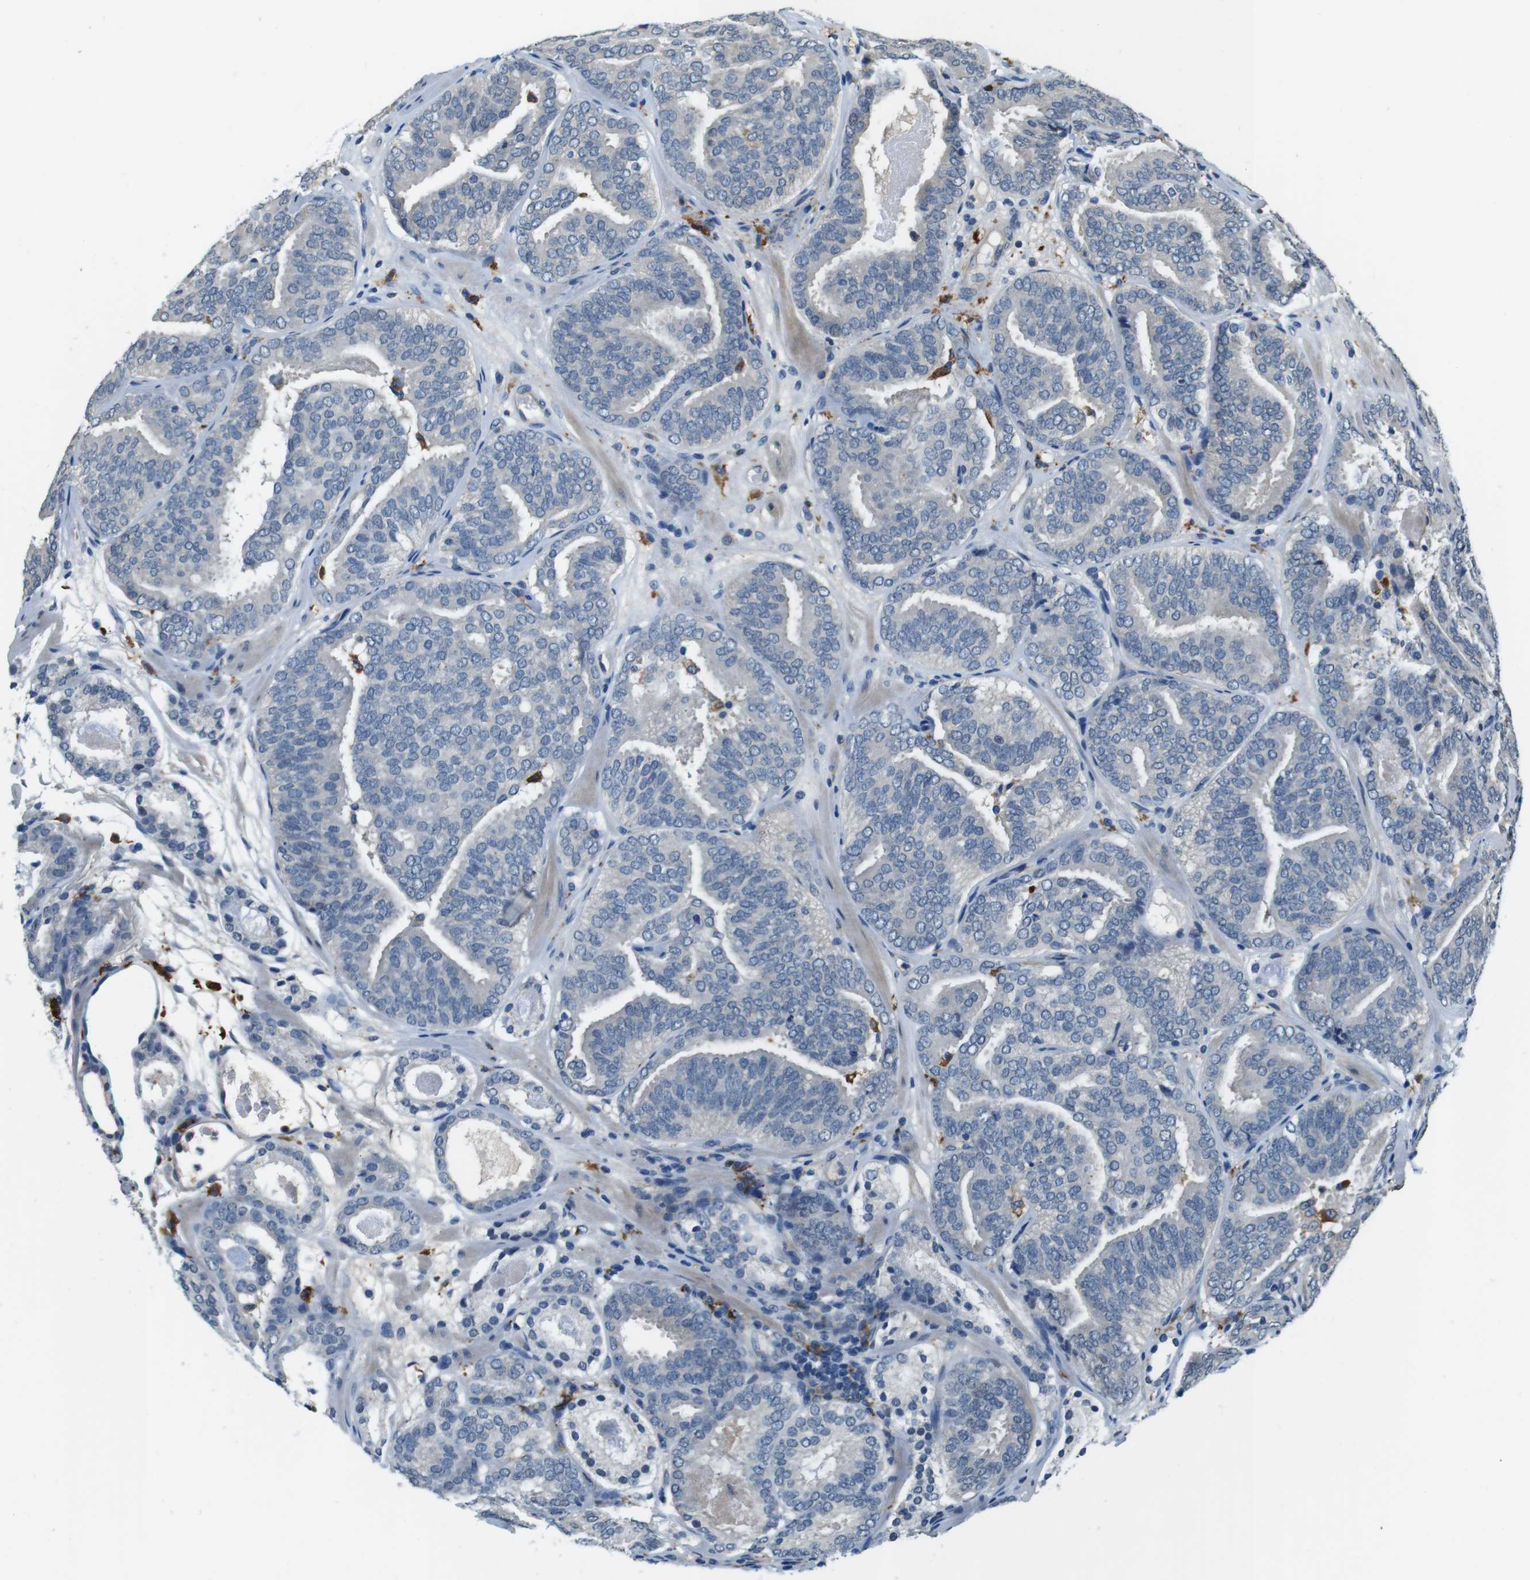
{"staining": {"intensity": "negative", "quantity": "none", "location": "none"}, "tissue": "prostate cancer", "cell_type": "Tumor cells", "image_type": "cancer", "snomed": [{"axis": "morphology", "description": "Adenocarcinoma, Low grade"}, {"axis": "topography", "description": "Prostate"}], "caption": "Human prostate adenocarcinoma (low-grade) stained for a protein using immunohistochemistry (IHC) reveals no expression in tumor cells.", "gene": "CD163L1", "patient": {"sex": "male", "age": 69}}